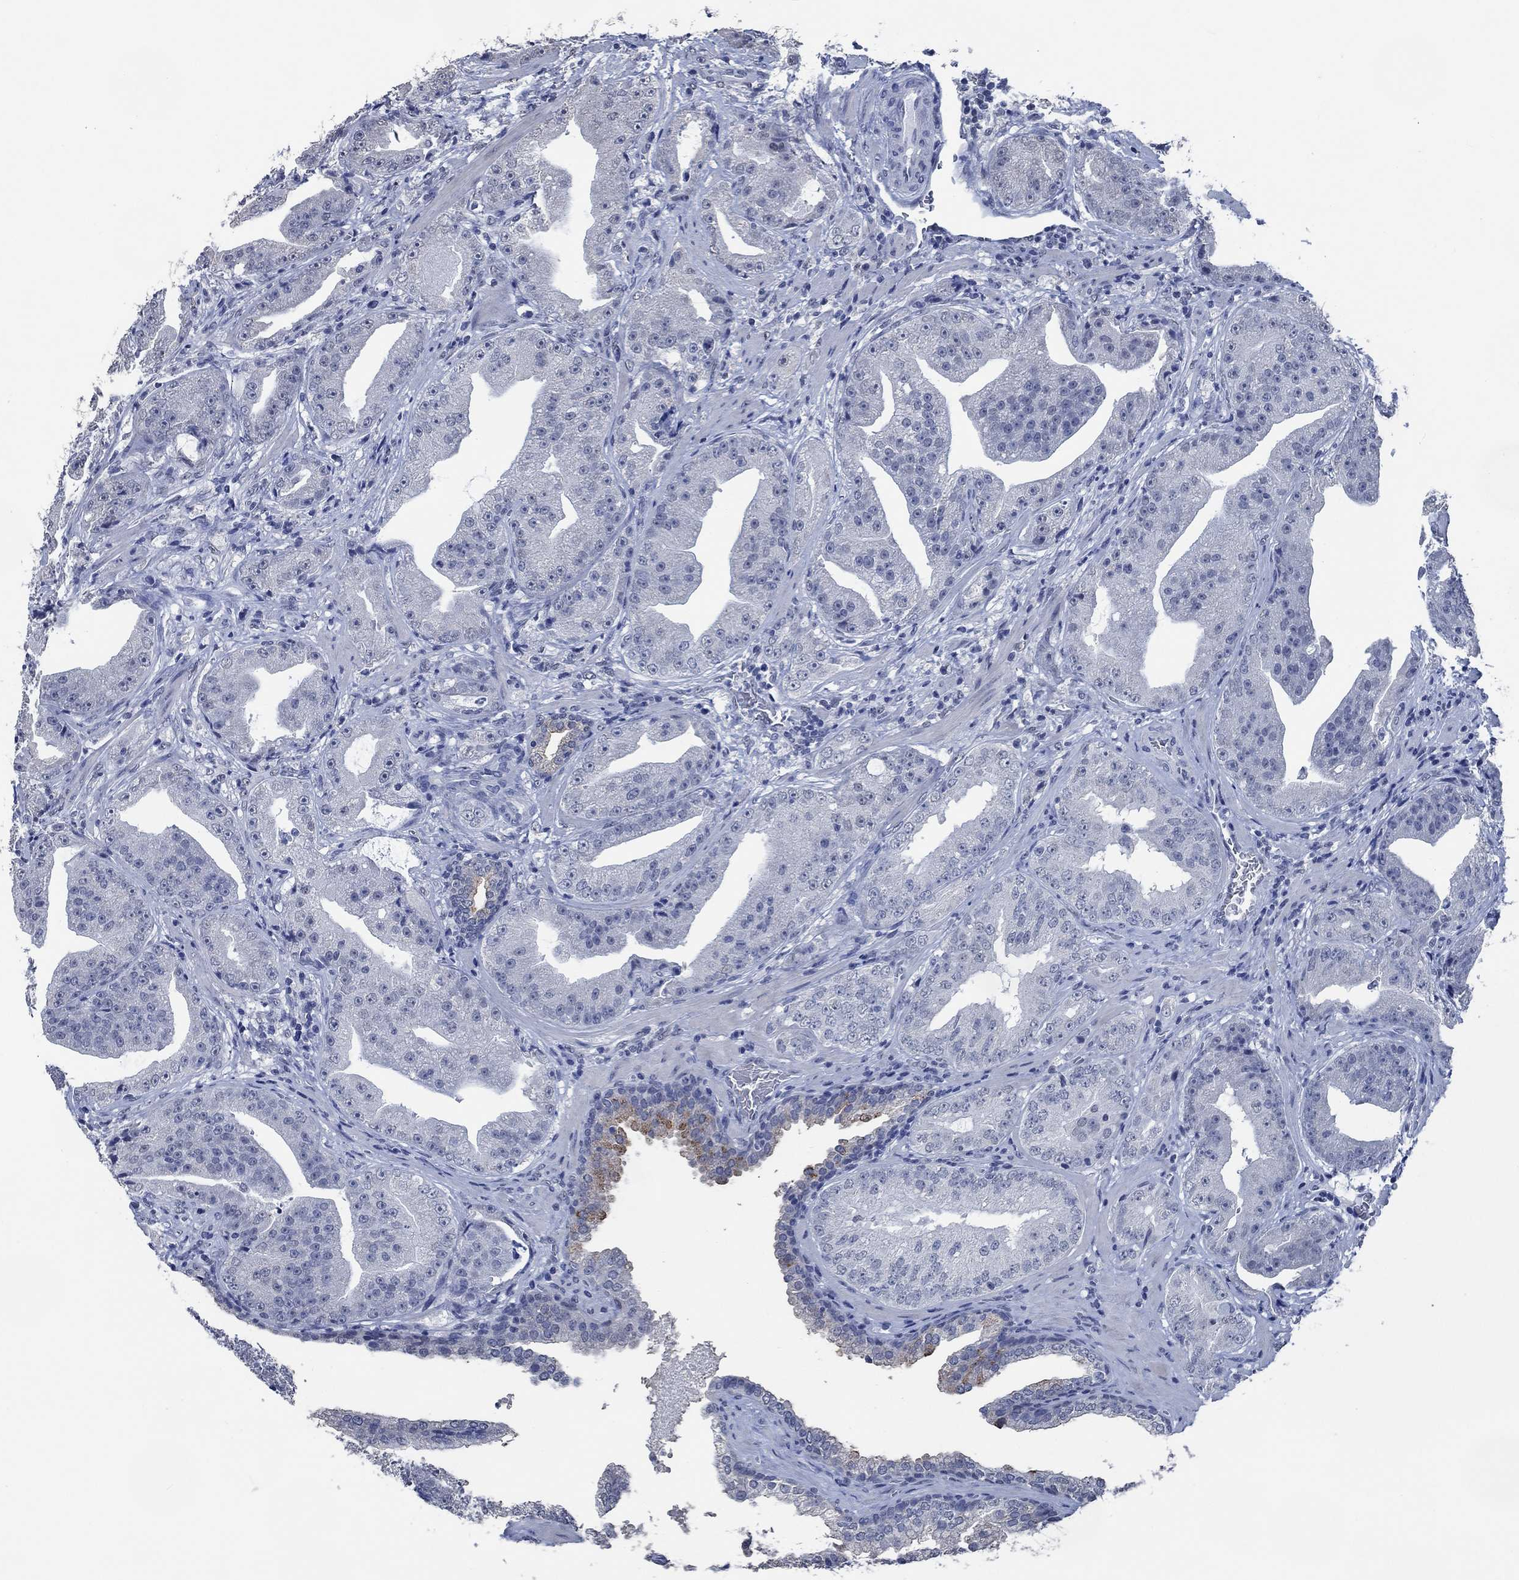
{"staining": {"intensity": "negative", "quantity": "none", "location": "none"}, "tissue": "prostate cancer", "cell_type": "Tumor cells", "image_type": "cancer", "snomed": [{"axis": "morphology", "description": "Adenocarcinoma, Low grade"}, {"axis": "topography", "description": "Prostate"}], "caption": "An immunohistochemistry (IHC) photomicrograph of prostate cancer is shown. There is no staining in tumor cells of prostate cancer.", "gene": "OBSCN", "patient": {"sex": "male", "age": 62}}